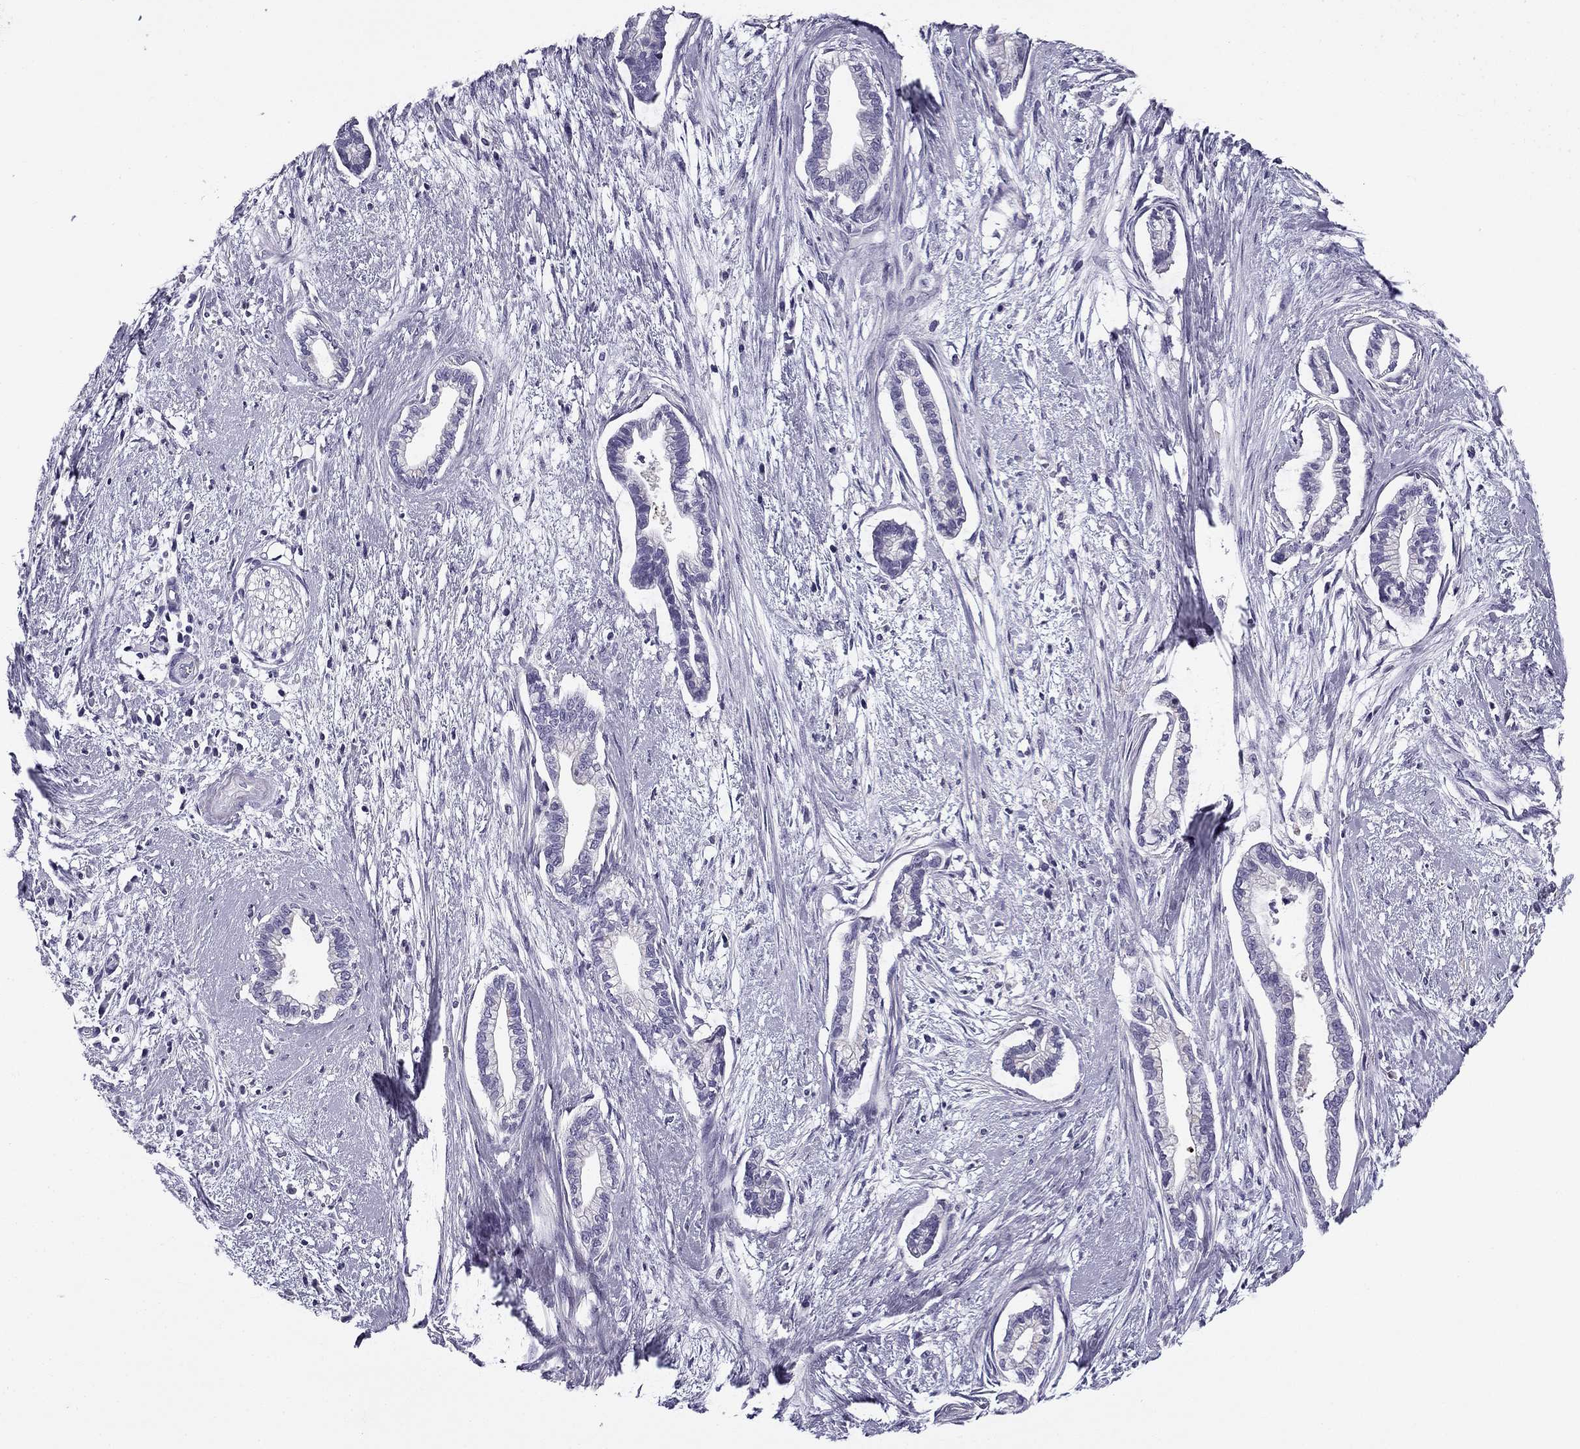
{"staining": {"intensity": "negative", "quantity": "none", "location": "none"}, "tissue": "cervical cancer", "cell_type": "Tumor cells", "image_type": "cancer", "snomed": [{"axis": "morphology", "description": "Adenocarcinoma, NOS"}, {"axis": "topography", "description": "Cervix"}], "caption": "High power microscopy photomicrograph of an immunohistochemistry histopathology image of cervical cancer, revealing no significant staining in tumor cells. (DAB immunohistochemistry, high magnification).", "gene": "MC5R", "patient": {"sex": "female", "age": 62}}